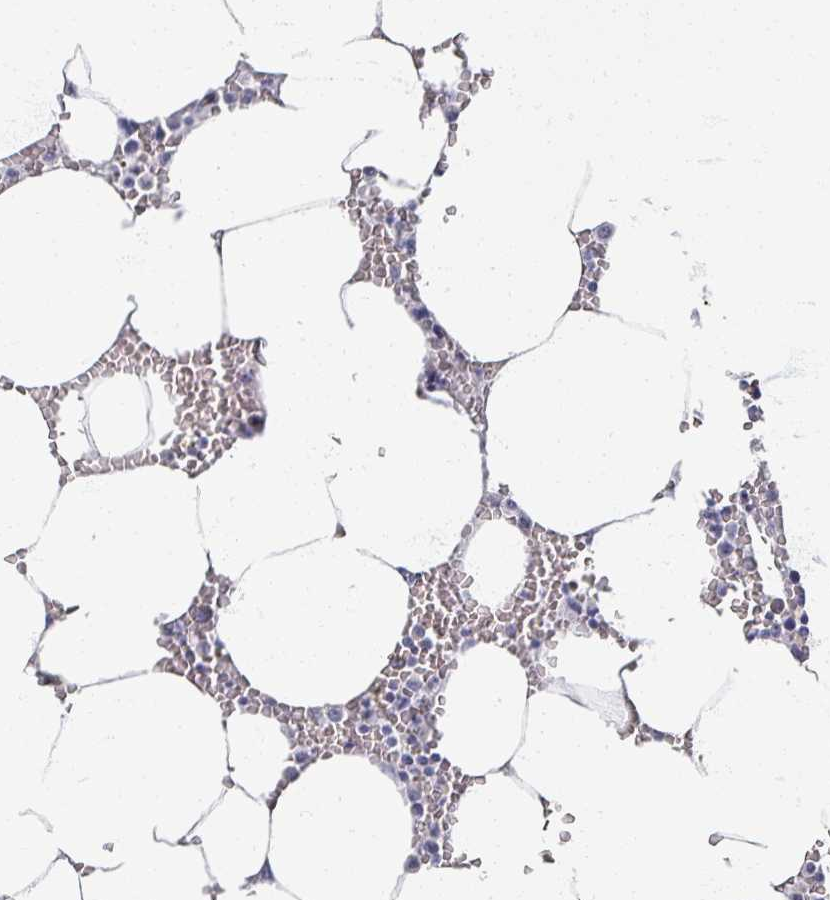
{"staining": {"intensity": "negative", "quantity": "none", "location": "none"}, "tissue": "bone marrow", "cell_type": "Hematopoietic cells", "image_type": "normal", "snomed": [{"axis": "morphology", "description": "Normal tissue, NOS"}, {"axis": "topography", "description": "Bone marrow"}], "caption": "Immunohistochemistry (IHC) micrograph of unremarkable human bone marrow stained for a protein (brown), which demonstrates no expression in hematopoietic cells.", "gene": "OMG", "patient": {"sex": "male", "age": 70}}